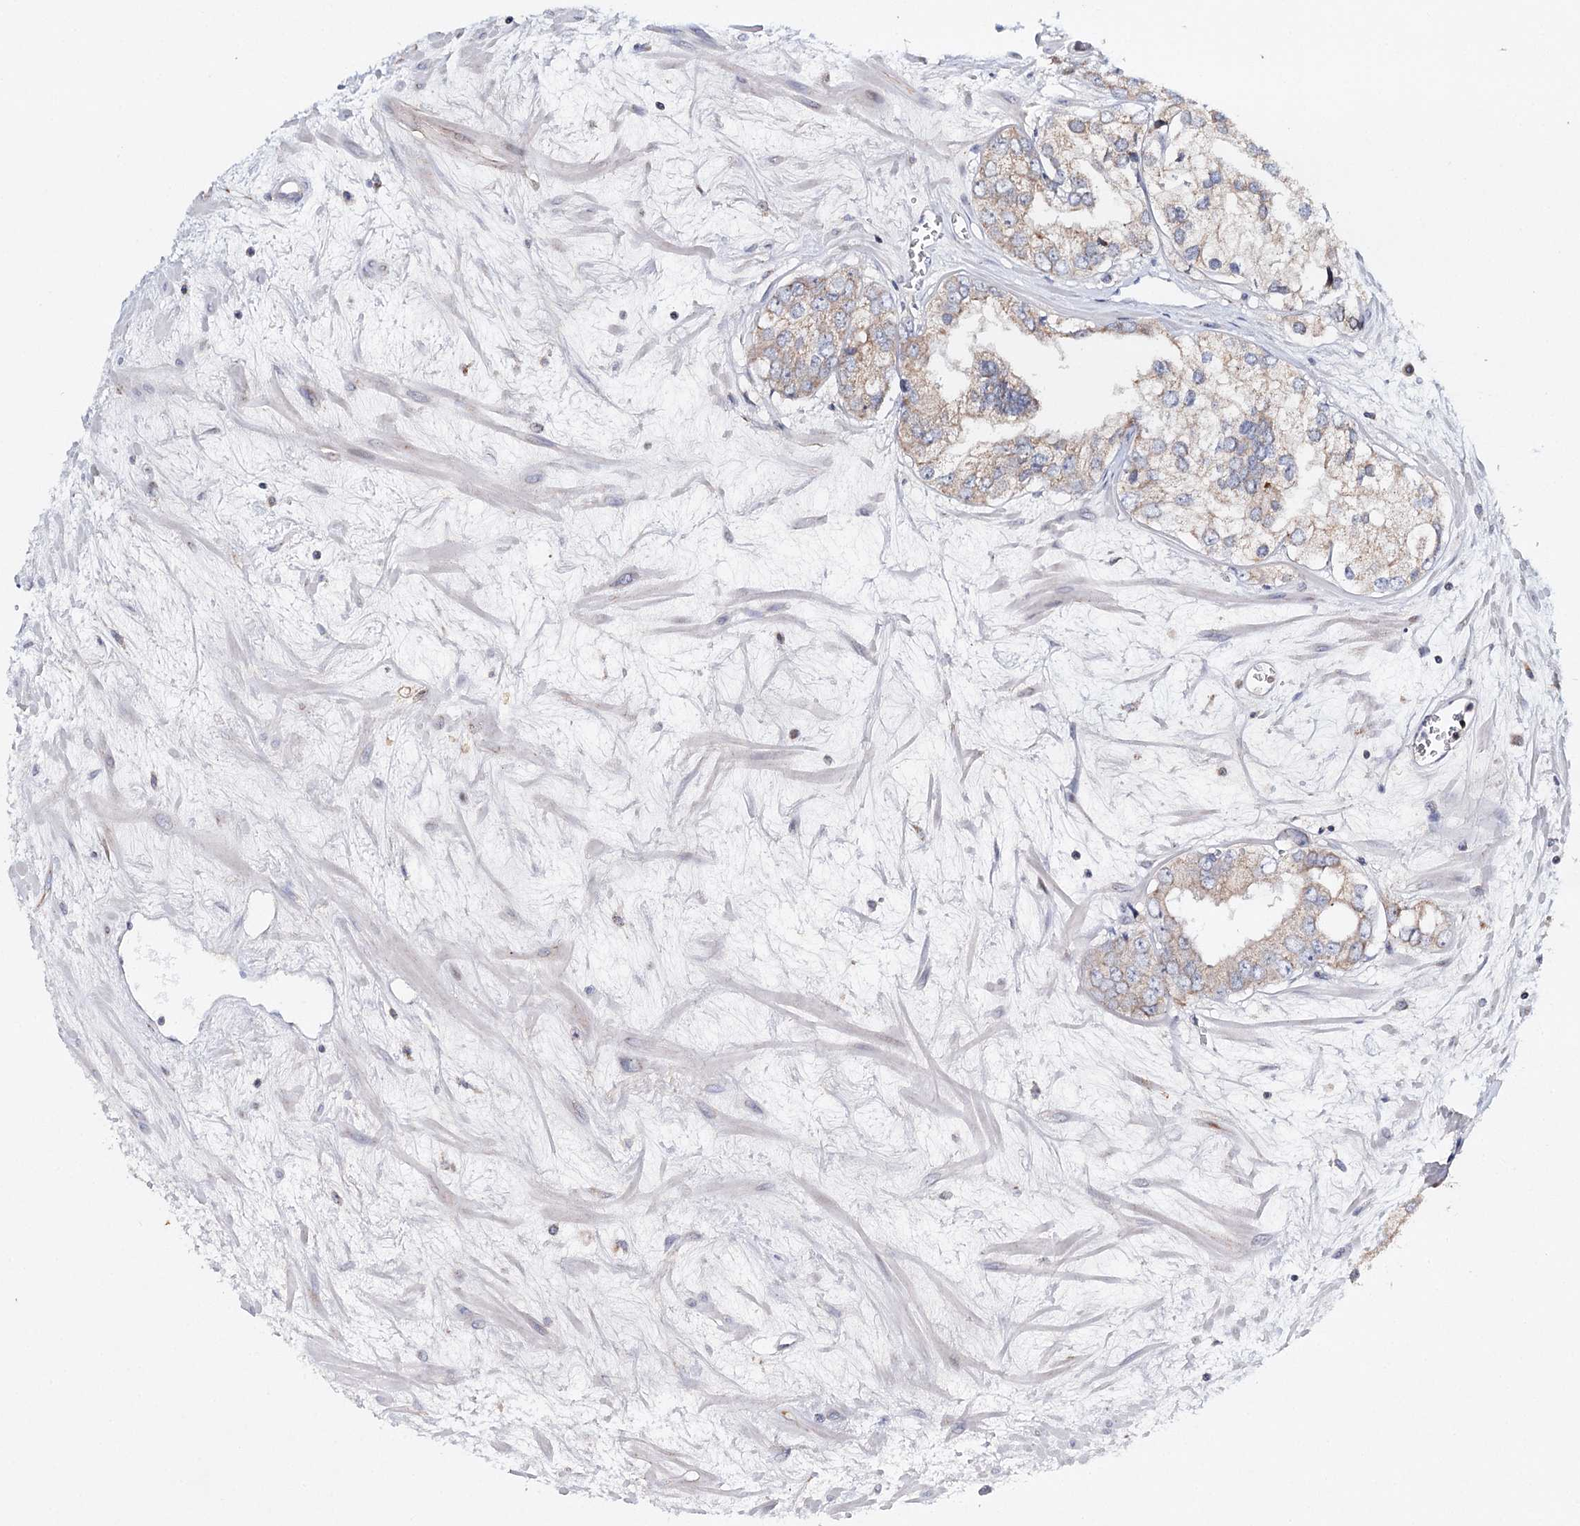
{"staining": {"intensity": "weak", "quantity": ">75%", "location": "cytoplasmic/membranous"}, "tissue": "prostate cancer", "cell_type": "Tumor cells", "image_type": "cancer", "snomed": [{"axis": "morphology", "description": "Adenocarcinoma, High grade"}, {"axis": "topography", "description": "Prostate"}], "caption": "High-magnification brightfield microscopy of adenocarcinoma (high-grade) (prostate) stained with DAB (3,3'-diaminobenzidine) (brown) and counterstained with hematoxylin (blue). tumor cells exhibit weak cytoplasmic/membranous expression is identified in about>75% of cells.", "gene": "CFAP46", "patient": {"sex": "male", "age": 66}}